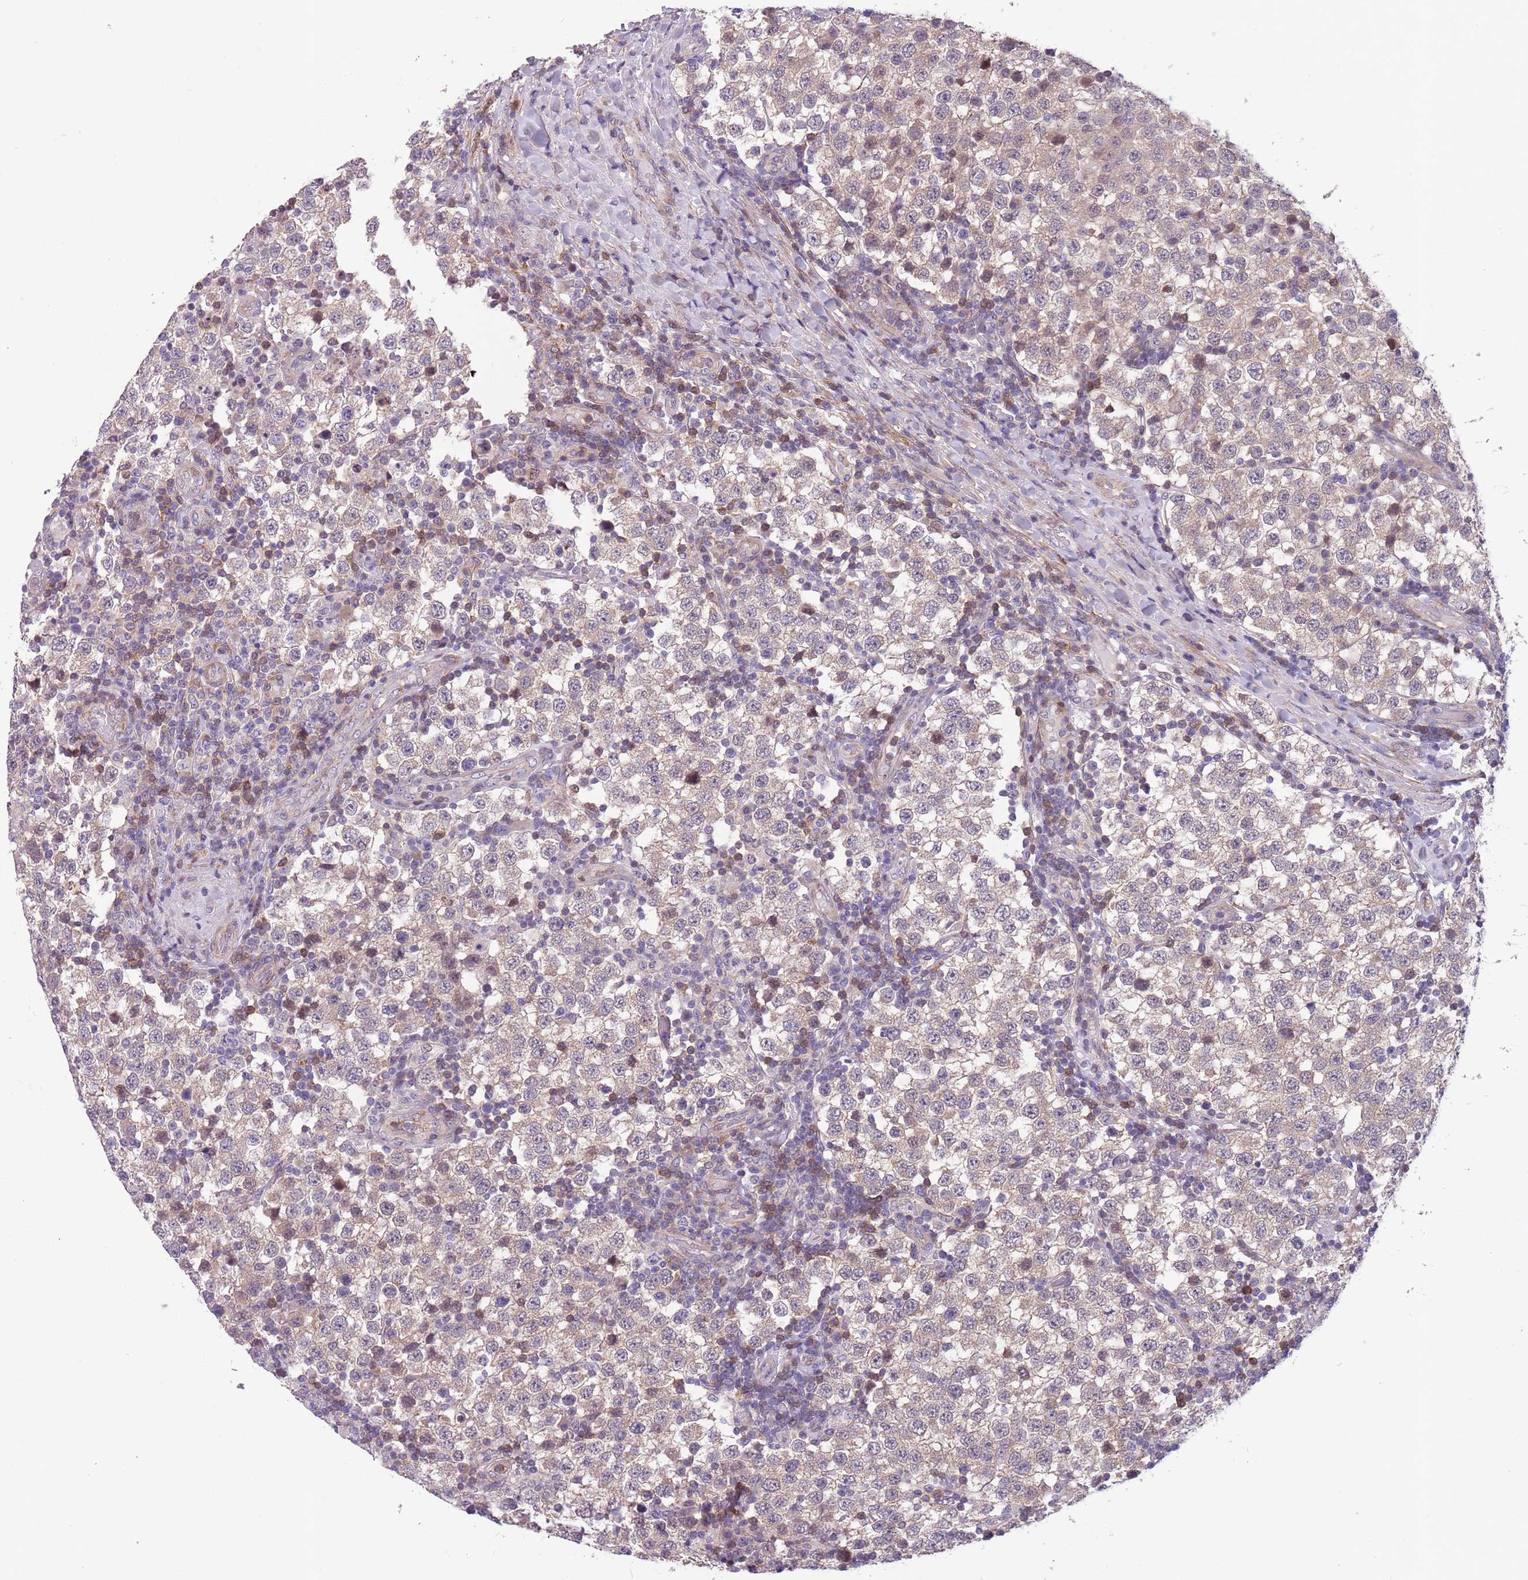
{"staining": {"intensity": "weak", "quantity": "25%-75%", "location": "cytoplasmic/membranous,nuclear"}, "tissue": "testis cancer", "cell_type": "Tumor cells", "image_type": "cancer", "snomed": [{"axis": "morphology", "description": "Seminoma, NOS"}, {"axis": "topography", "description": "Testis"}], "caption": "Protein expression analysis of human testis cancer reveals weak cytoplasmic/membranous and nuclear expression in approximately 25%-75% of tumor cells. The staining is performed using DAB brown chromogen to label protein expression. The nuclei are counter-stained blue using hematoxylin.", "gene": "JAML", "patient": {"sex": "male", "age": 34}}